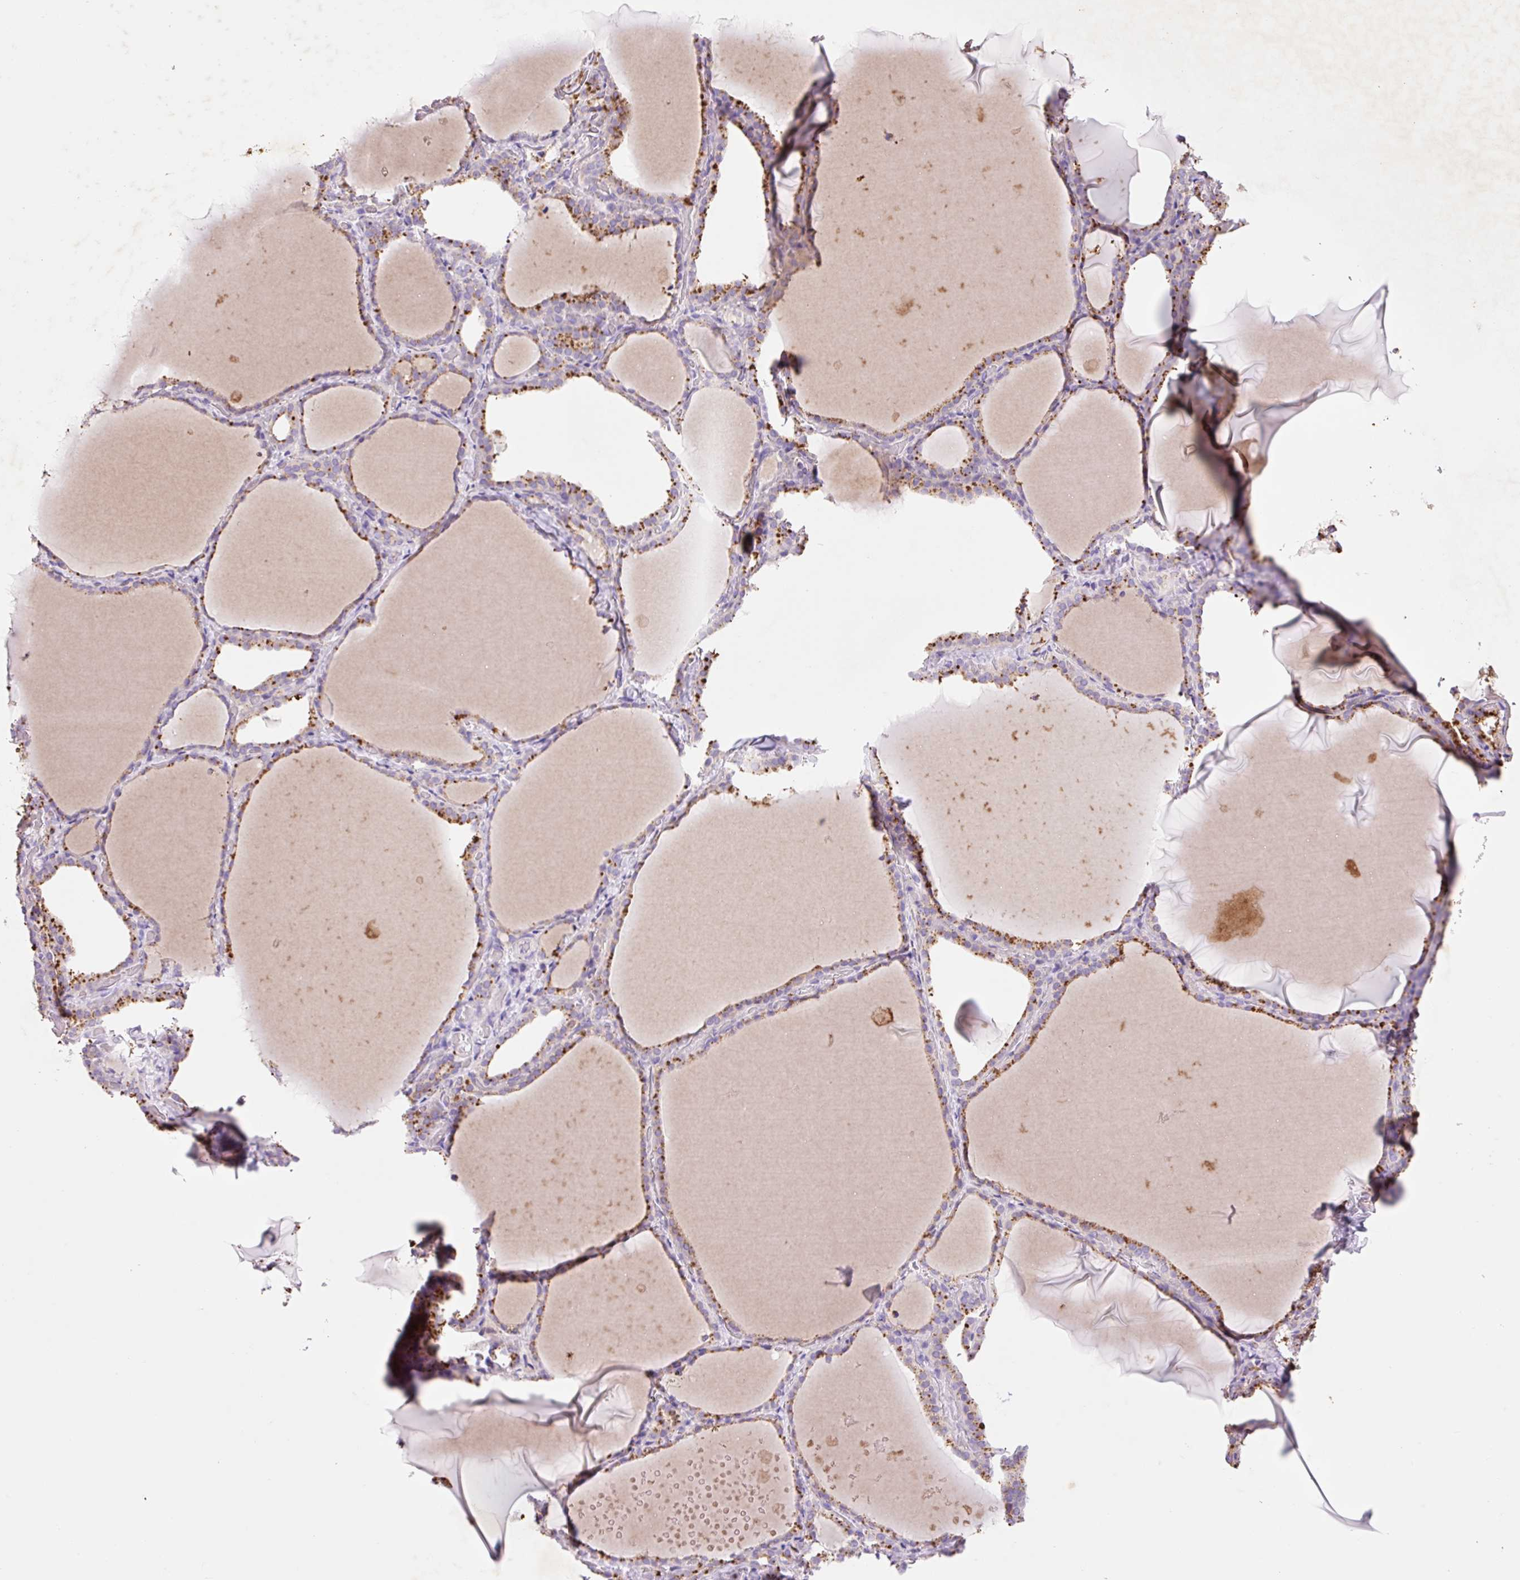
{"staining": {"intensity": "moderate", "quantity": "25%-75%", "location": "cytoplasmic/membranous"}, "tissue": "thyroid gland", "cell_type": "Glandular cells", "image_type": "normal", "snomed": [{"axis": "morphology", "description": "Normal tissue, NOS"}, {"axis": "topography", "description": "Thyroid gland"}], "caption": "Immunohistochemical staining of benign thyroid gland demonstrates 25%-75% levels of moderate cytoplasmic/membranous protein positivity in approximately 25%-75% of glandular cells. (Brightfield microscopy of DAB IHC at high magnification).", "gene": "HEXA", "patient": {"sex": "female", "age": 22}}